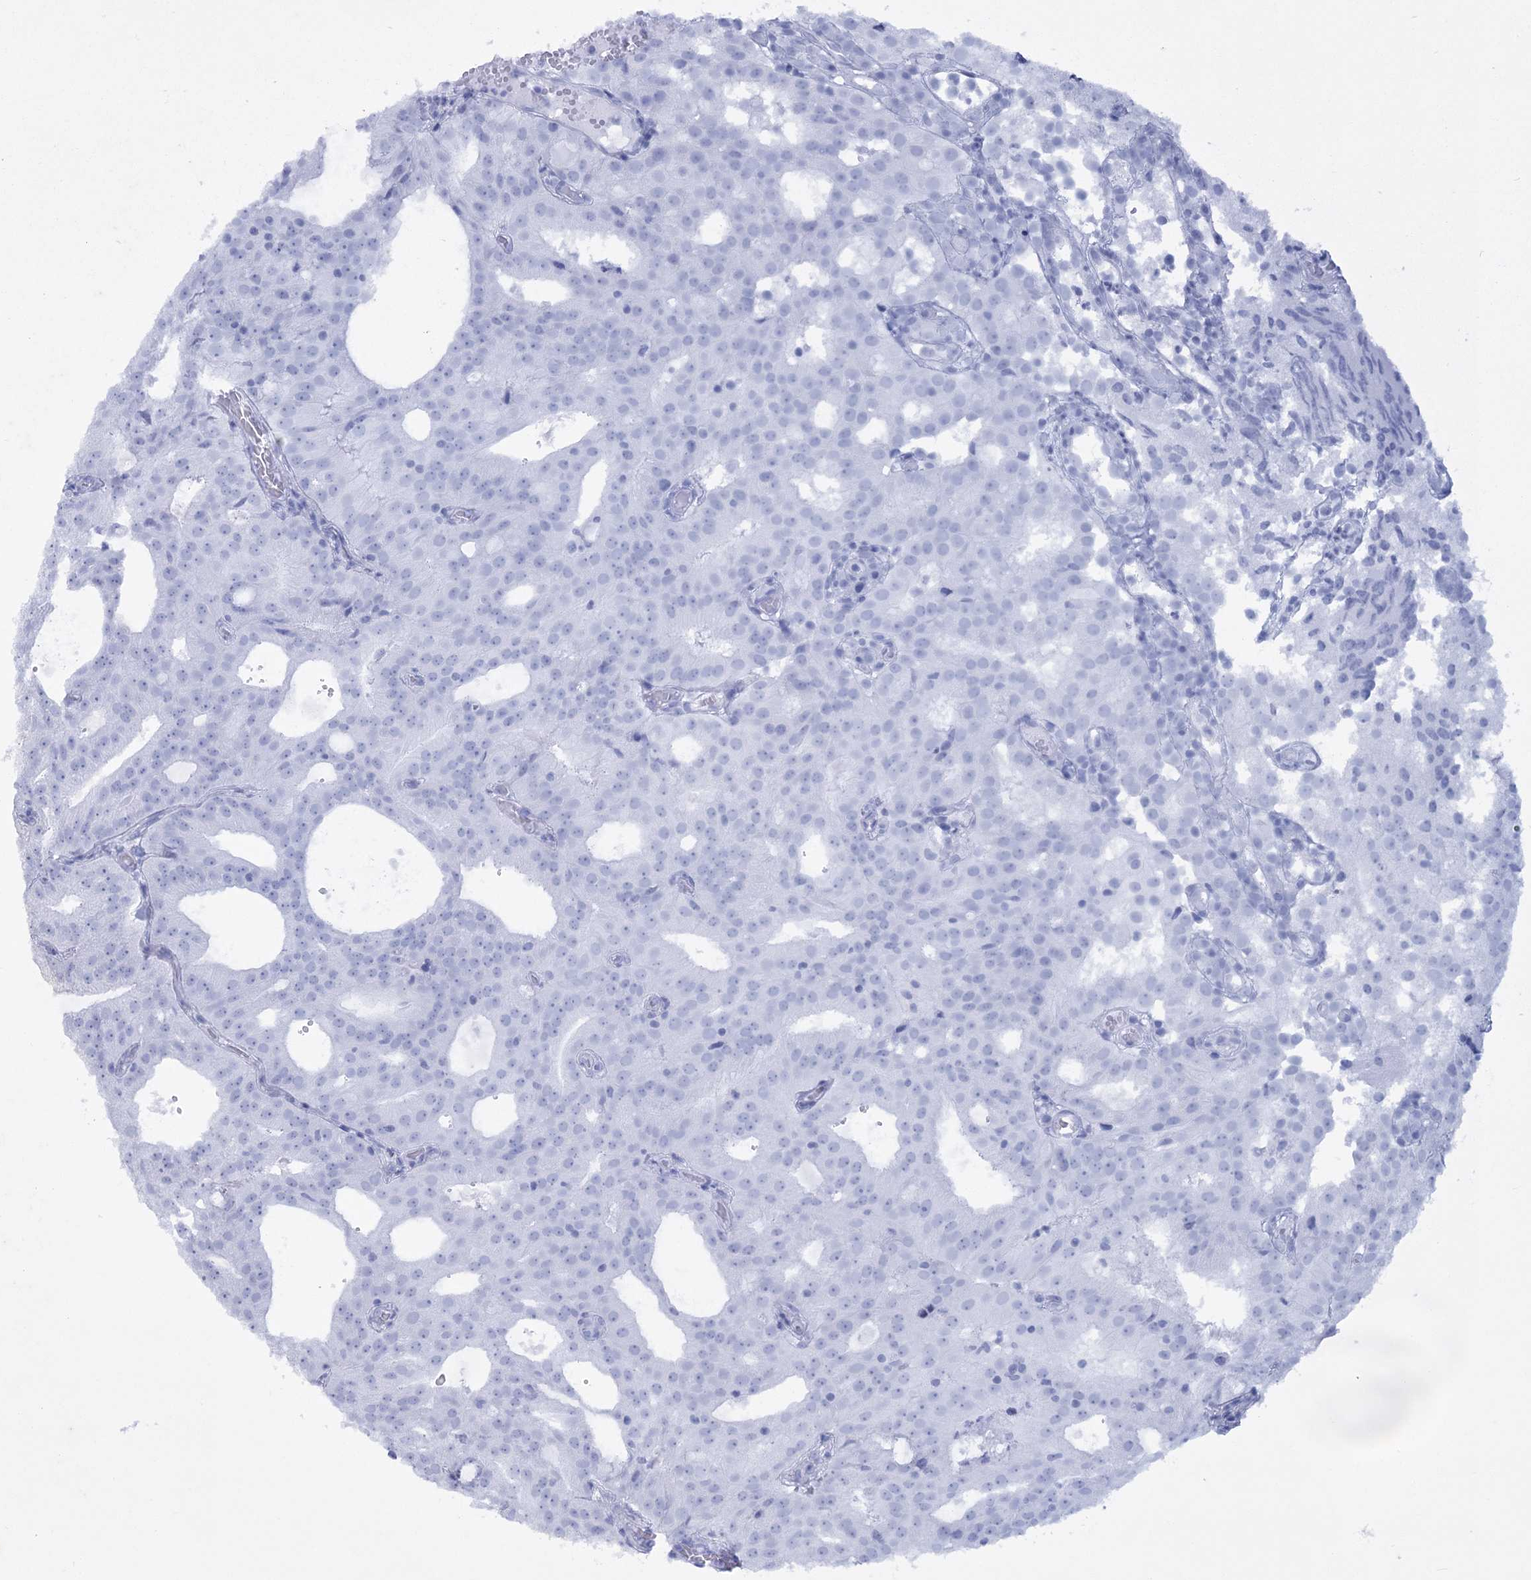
{"staining": {"intensity": "negative", "quantity": "none", "location": "none"}, "tissue": "prostate cancer", "cell_type": "Tumor cells", "image_type": "cancer", "snomed": [{"axis": "morphology", "description": "Adenocarcinoma, Medium grade"}, {"axis": "topography", "description": "Prostate"}], "caption": "A high-resolution histopathology image shows IHC staining of prostate cancer (adenocarcinoma (medium-grade)), which exhibits no significant expression in tumor cells.", "gene": "CCDC88A", "patient": {"sex": "male", "age": 88}}